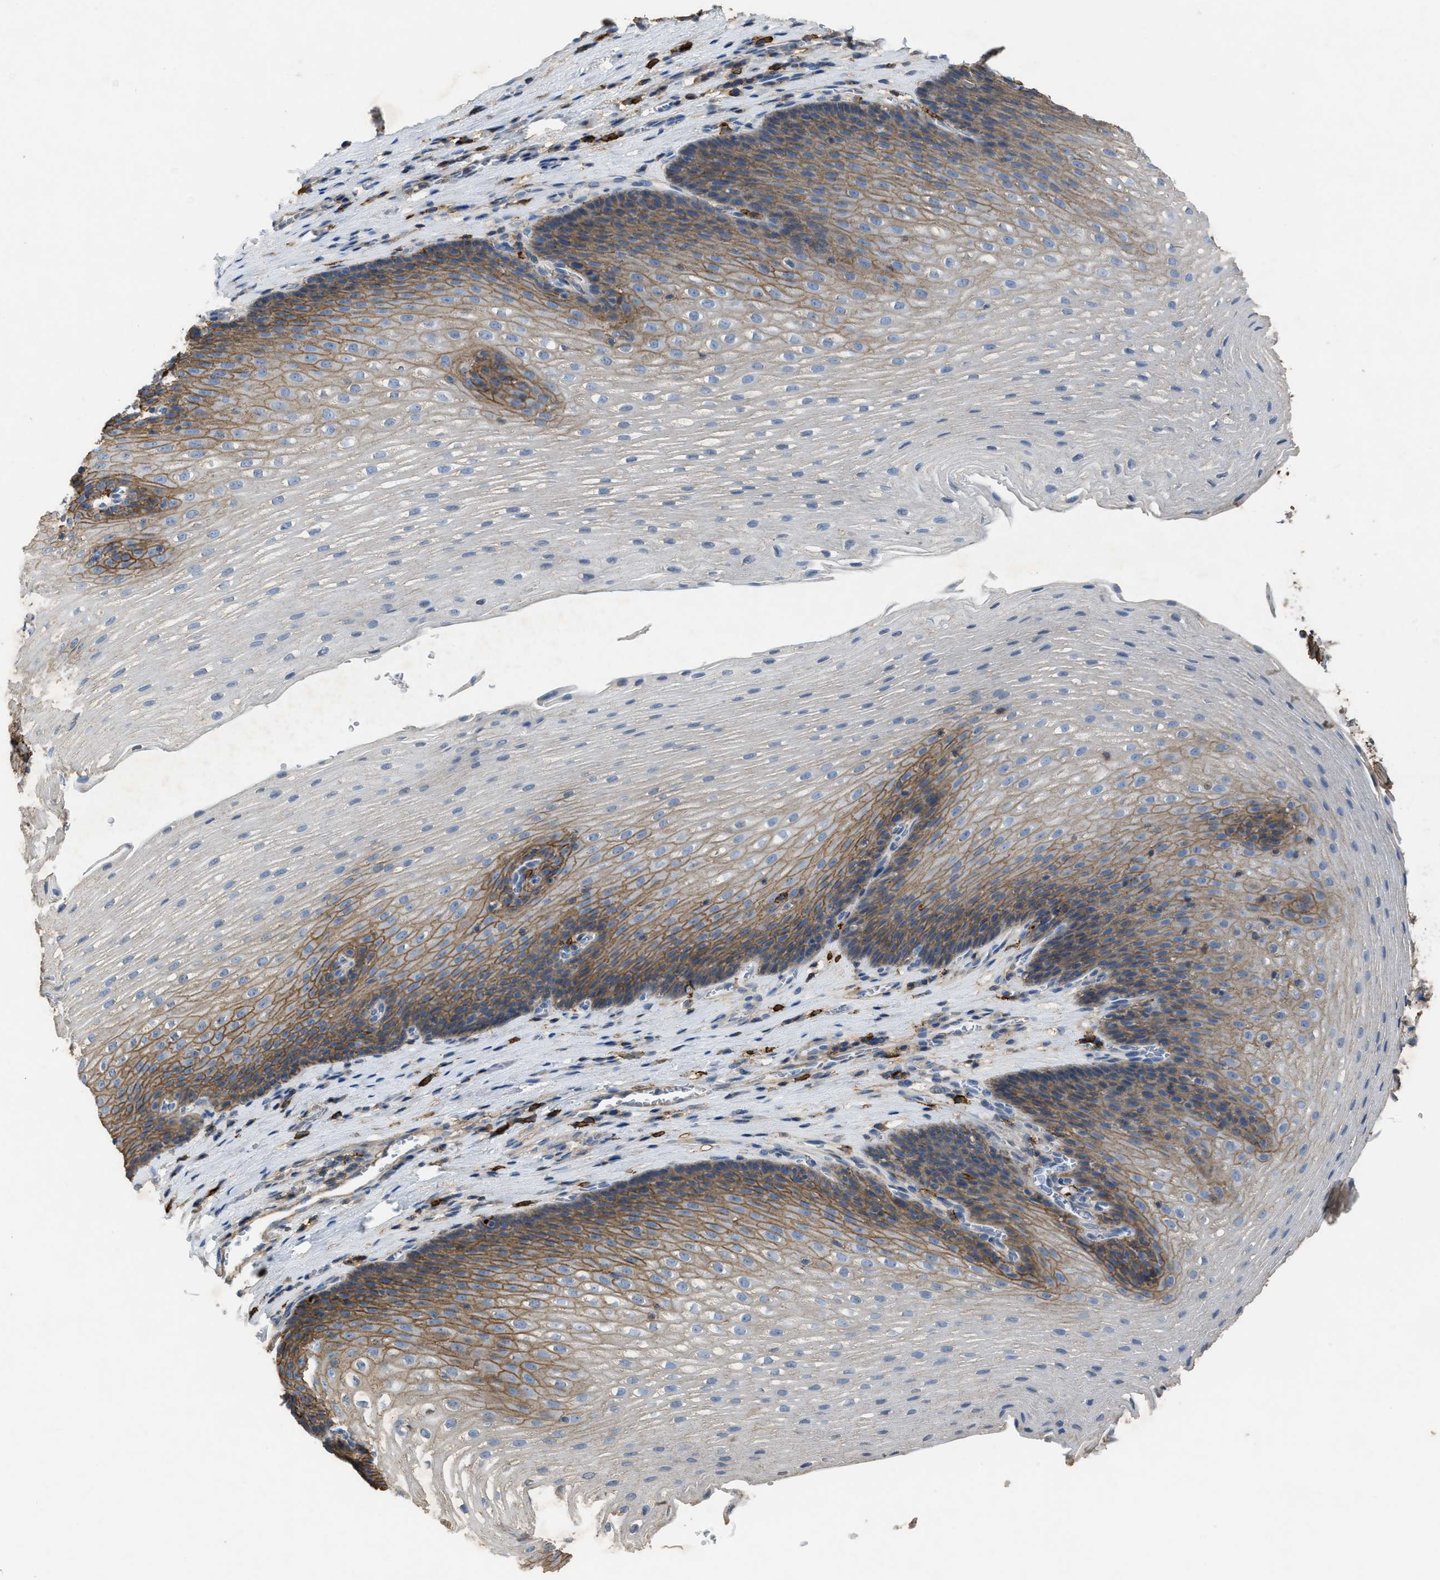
{"staining": {"intensity": "moderate", "quantity": "<25%", "location": "cytoplasmic/membranous"}, "tissue": "esophagus", "cell_type": "Squamous epithelial cells", "image_type": "normal", "snomed": [{"axis": "morphology", "description": "Normal tissue, NOS"}, {"axis": "topography", "description": "Esophagus"}], "caption": "Immunohistochemical staining of benign esophagus shows low levels of moderate cytoplasmic/membranous expression in approximately <25% of squamous epithelial cells.", "gene": "OR51E1", "patient": {"sex": "male", "age": 48}}